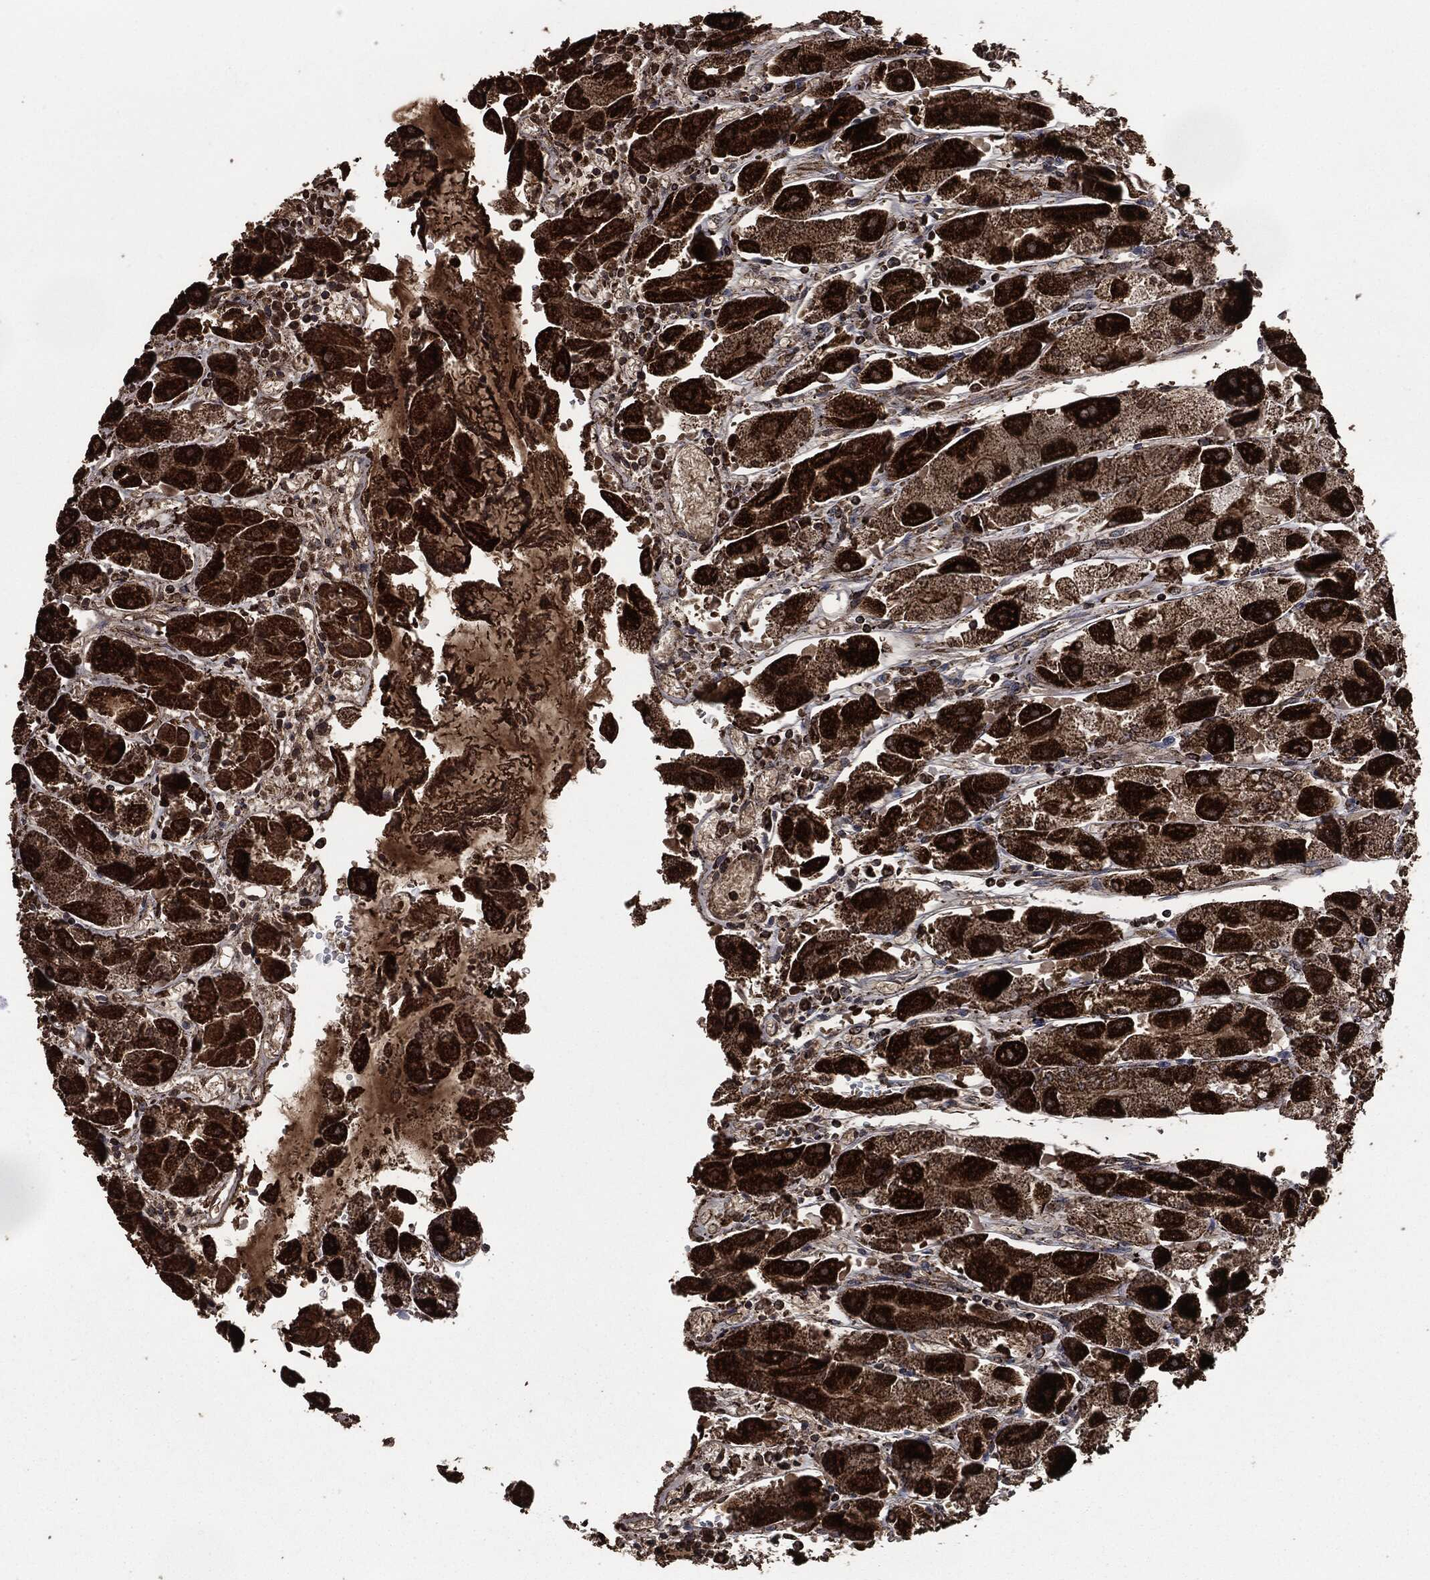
{"staining": {"intensity": "strong", "quantity": ">75%", "location": "cytoplasmic/membranous"}, "tissue": "stomach", "cell_type": "Glandular cells", "image_type": "normal", "snomed": [{"axis": "morphology", "description": "Normal tissue, NOS"}, {"axis": "topography", "description": "Stomach"}], "caption": "Glandular cells reveal high levels of strong cytoplasmic/membranous positivity in approximately >75% of cells in benign stomach.", "gene": "LIG3", "patient": {"sex": "male", "age": 70}}